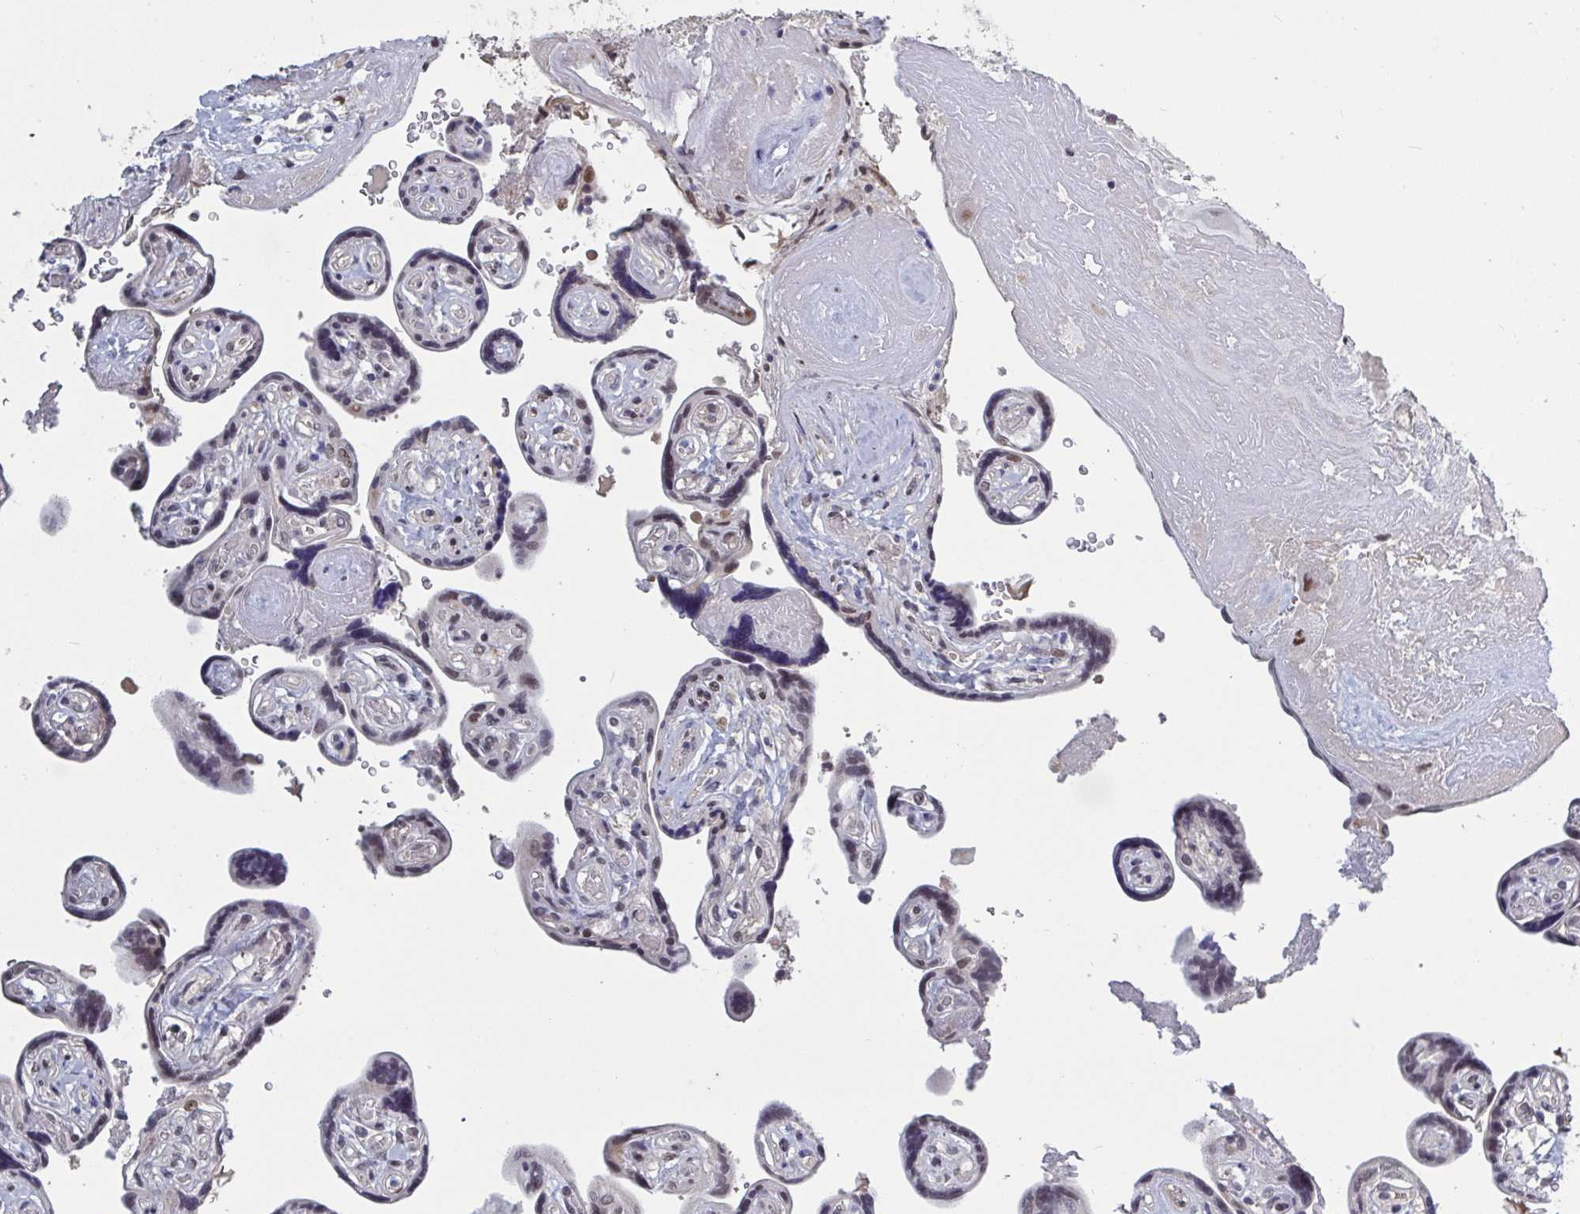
{"staining": {"intensity": "moderate", "quantity": ">75%", "location": "nuclear"}, "tissue": "placenta", "cell_type": "Decidual cells", "image_type": "normal", "snomed": [{"axis": "morphology", "description": "Normal tissue, NOS"}, {"axis": "topography", "description": "Placenta"}], "caption": "Immunohistochemistry (DAB (3,3'-diaminobenzidine)) staining of unremarkable human placenta displays moderate nuclear protein expression in about >75% of decidual cells.", "gene": "BCL7B", "patient": {"sex": "female", "age": 32}}